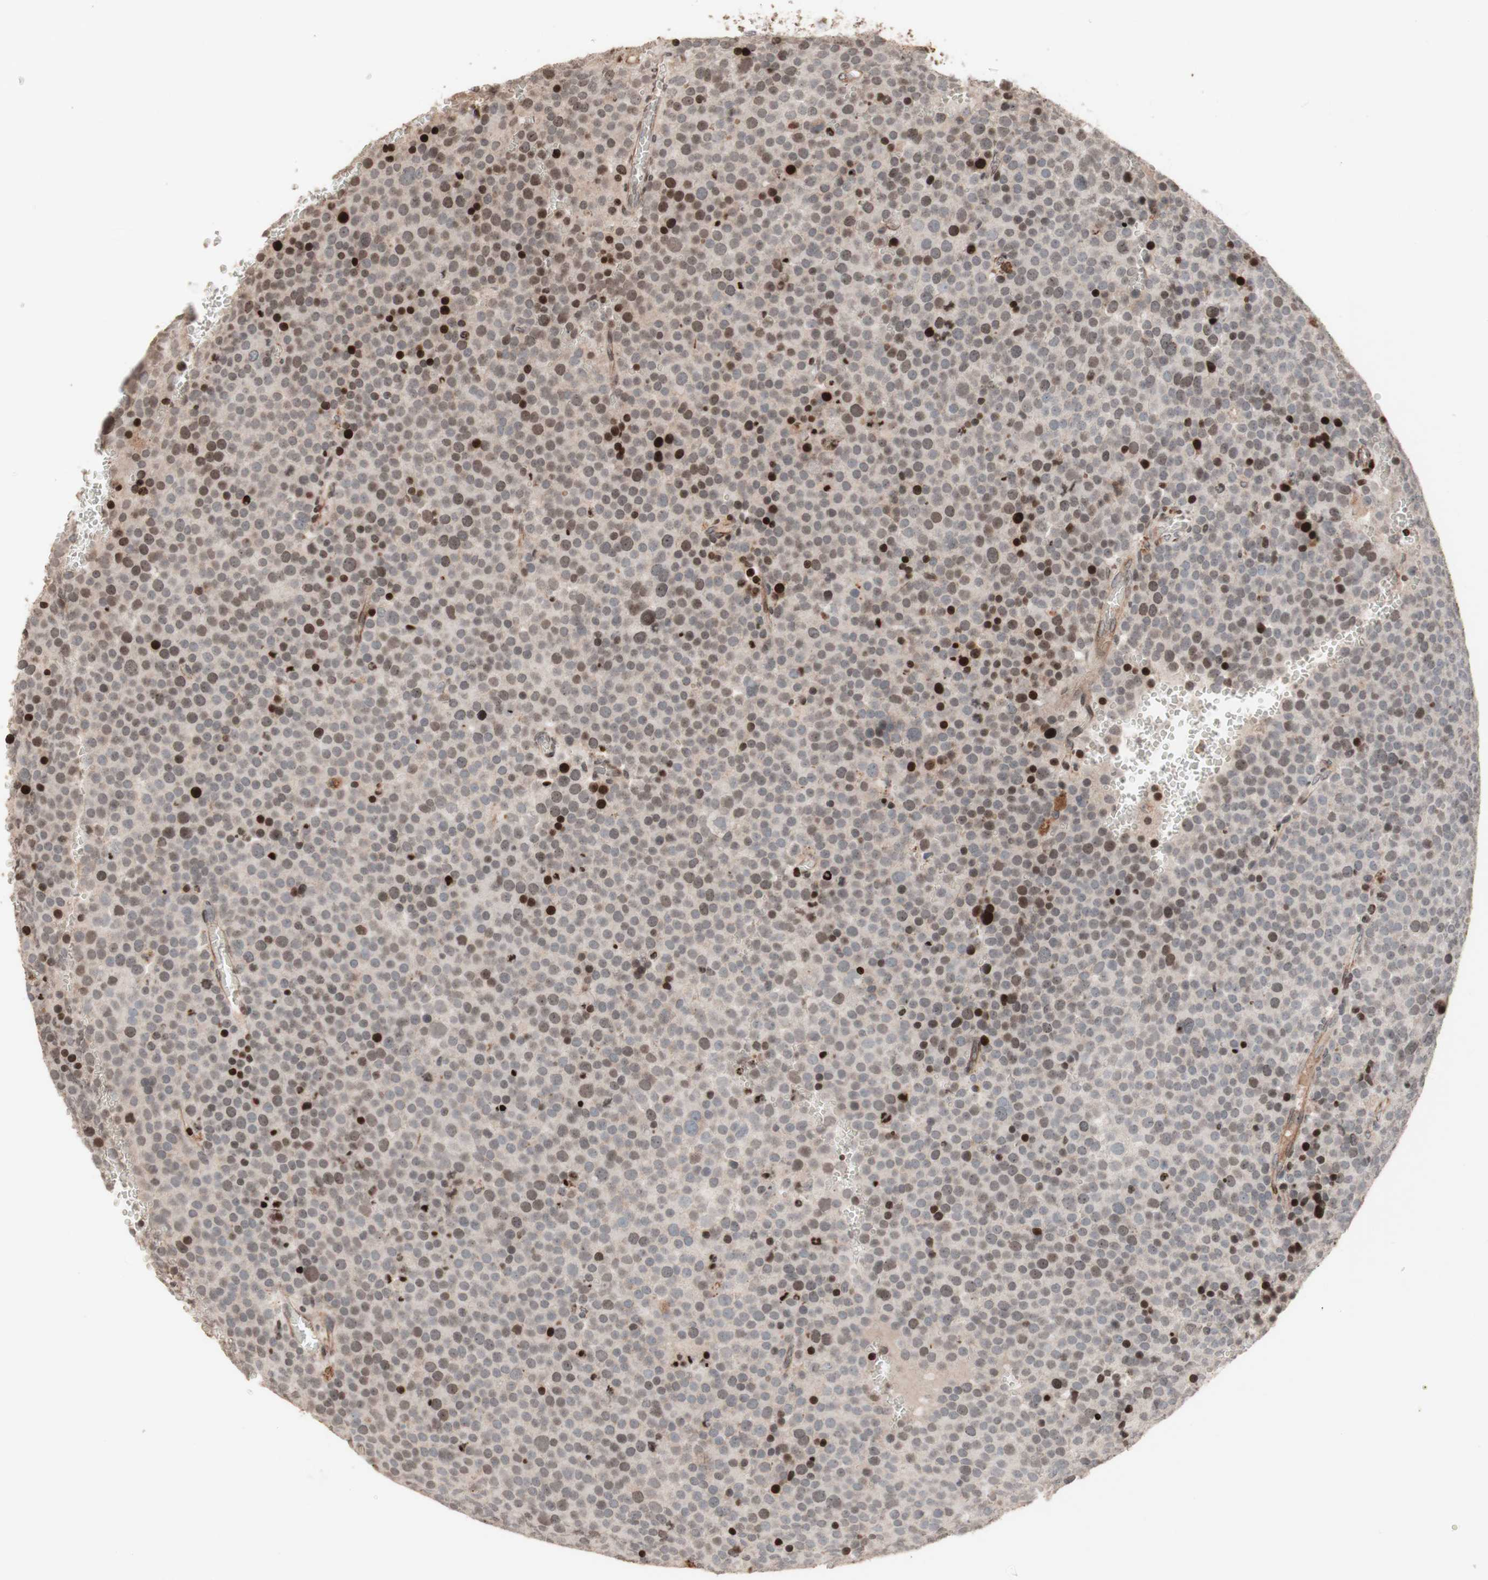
{"staining": {"intensity": "strong", "quantity": "<25%", "location": "nuclear"}, "tissue": "testis cancer", "cell_type": "Tumor cells", "image_type": "cancer", "snomed": [{"axis": "morphology", "description": "Seminoma, NOS"}, {"axis": "topography", "description": "Testis"}], "caption": "Immunohistochemistry (IHC) of human testis cancer (seminoma) displays medium levels of strong nuclear staining in about <25% of tumor cells. Using DAB (3,3'-diaminobenzidine) (brown) and hematoxylin (blue) stains, captured at high magnification using brightfield microscopy.", "gene": "POLA1", "patient": {"sex": "male", "age": 71}}